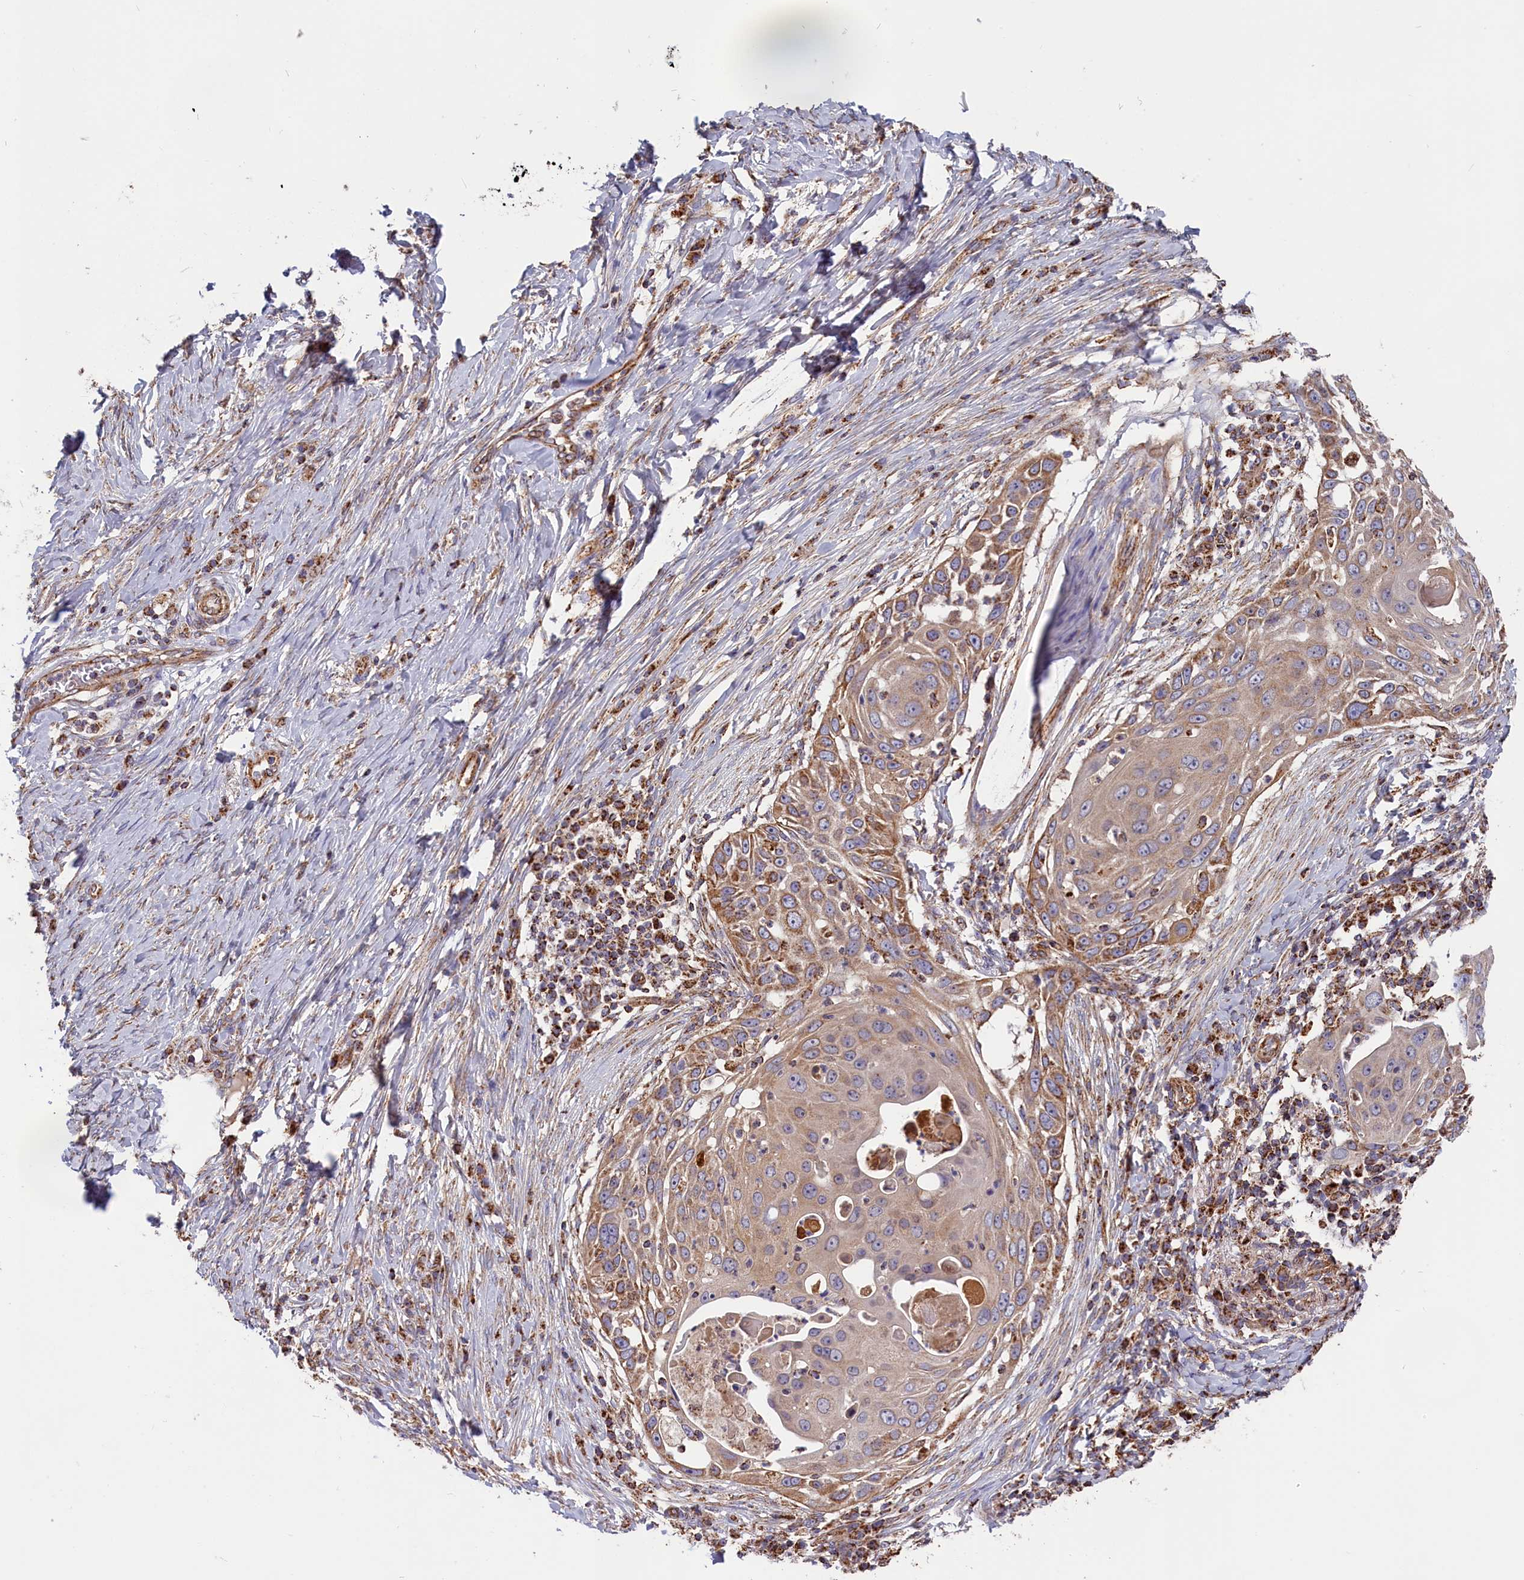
{"staining": {"intensity": "moderate", "quantity": ">75%", "location": "cytoplasmic/membranous"}, "tissue": "skin cancer", "cell_type": "Tumor cells", "image_type": "cancer", "snomed": [{"axis": "morphology", "description": "Squamous cell carcinoma, NOS"}, {"axis": "topography", "description": "Skin"}], "caption": "Squamous cell carcinoma (skin) stained with IHC shows moderate cytoplasmic/membranous positivity in approximately >75% of tumor cells.", "gene": "MACROD1", "patient": {"sex": "female", "age": 44}}